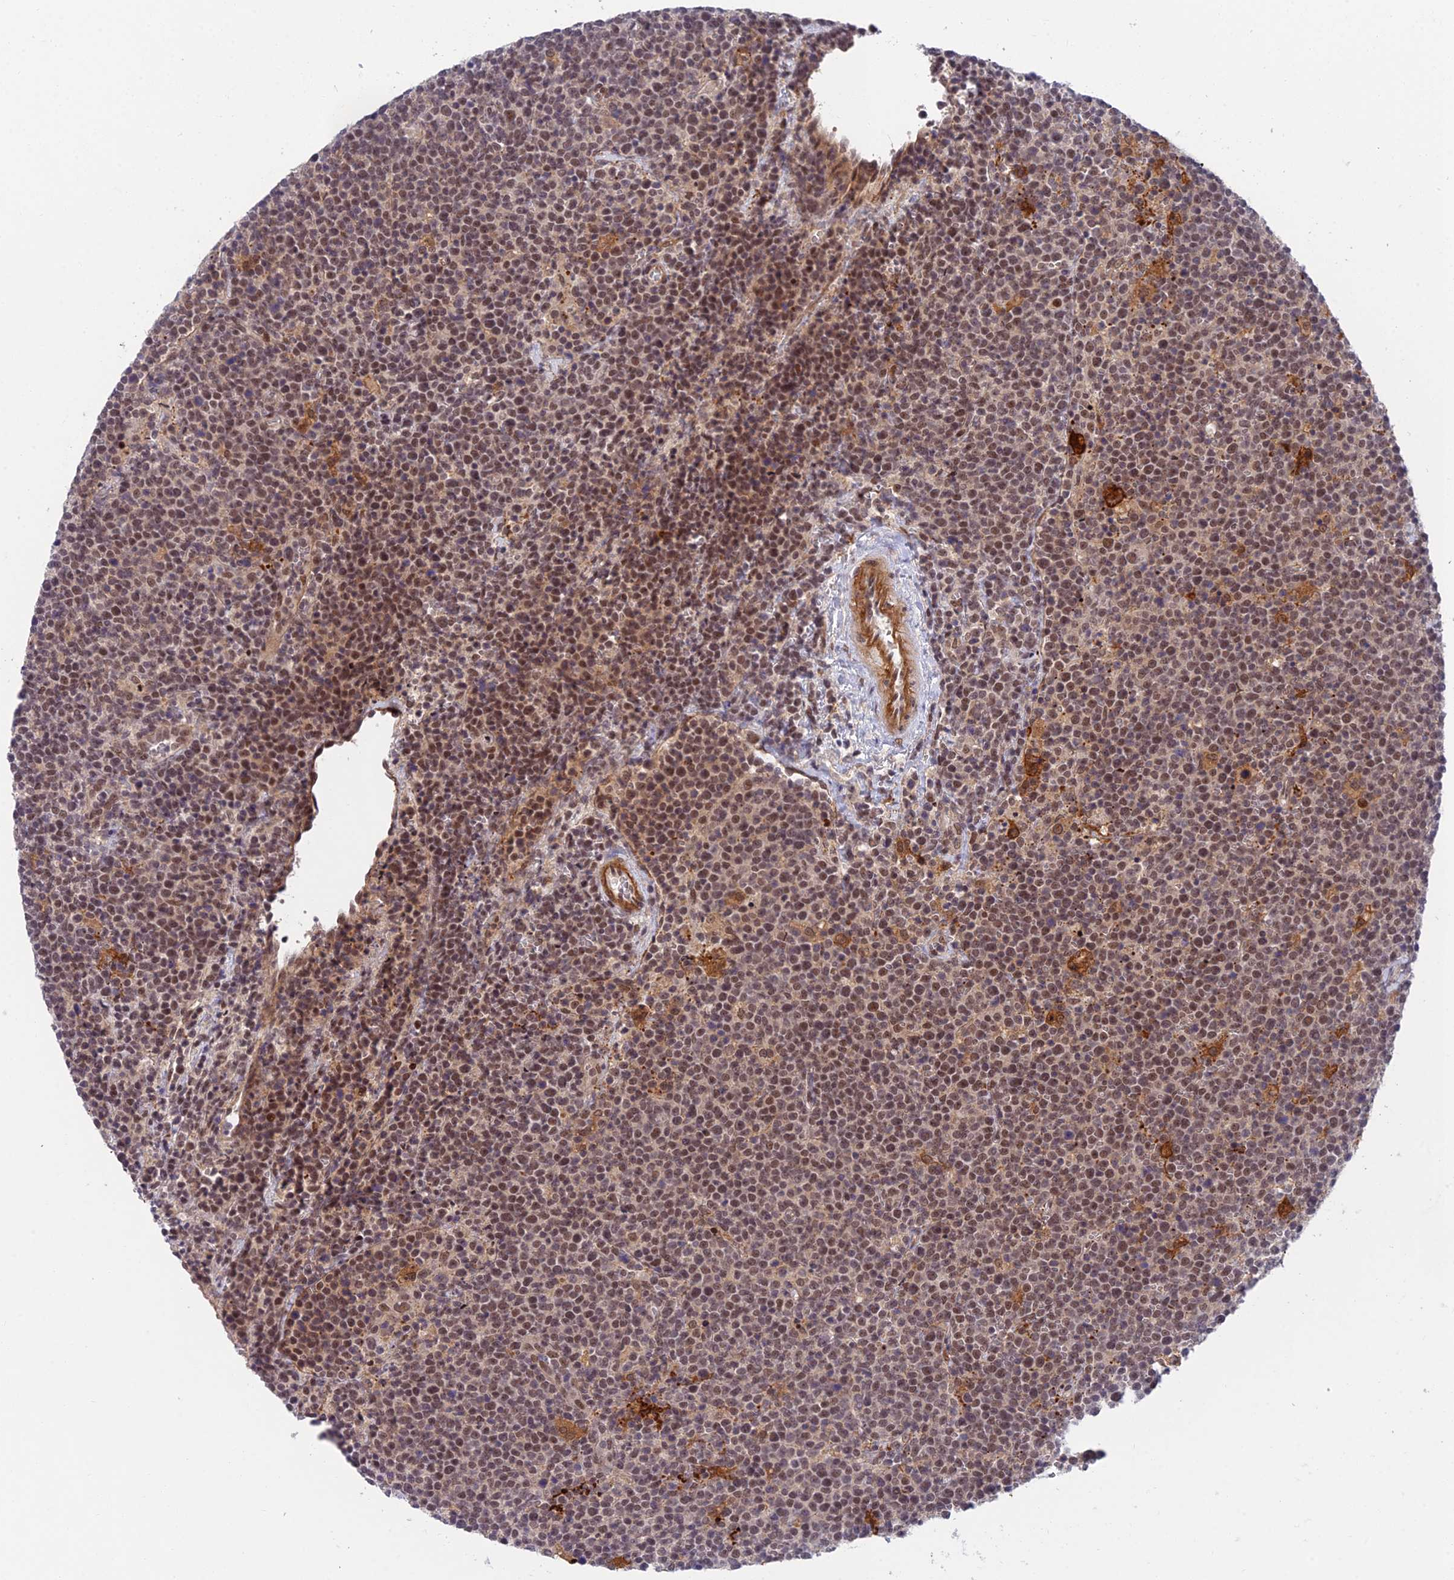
{"staining": {"intensity": "moderate", "quantity": "25%-75%", "location": "nuclear"}, "tissue": "lymphoma", "cell_type": "Tumor cells", "image_type": "cancer", "snomed": [{"axis": "morphology", "description": "Malignant lymphoma, non-Hodgkin's type, High grade"}, {"axis": "topography", "description": "Lymph node"}], "caption": "Immunohistochemical staining of human high-grade malignant lymphoma, non-Hodgkin's type demonstrates medium levels of moderate nuclear protein staining in about 25%-75% of tumor cells.", "gene": "NSMCE1", "patient": {"sex": "male", "age": 61}}